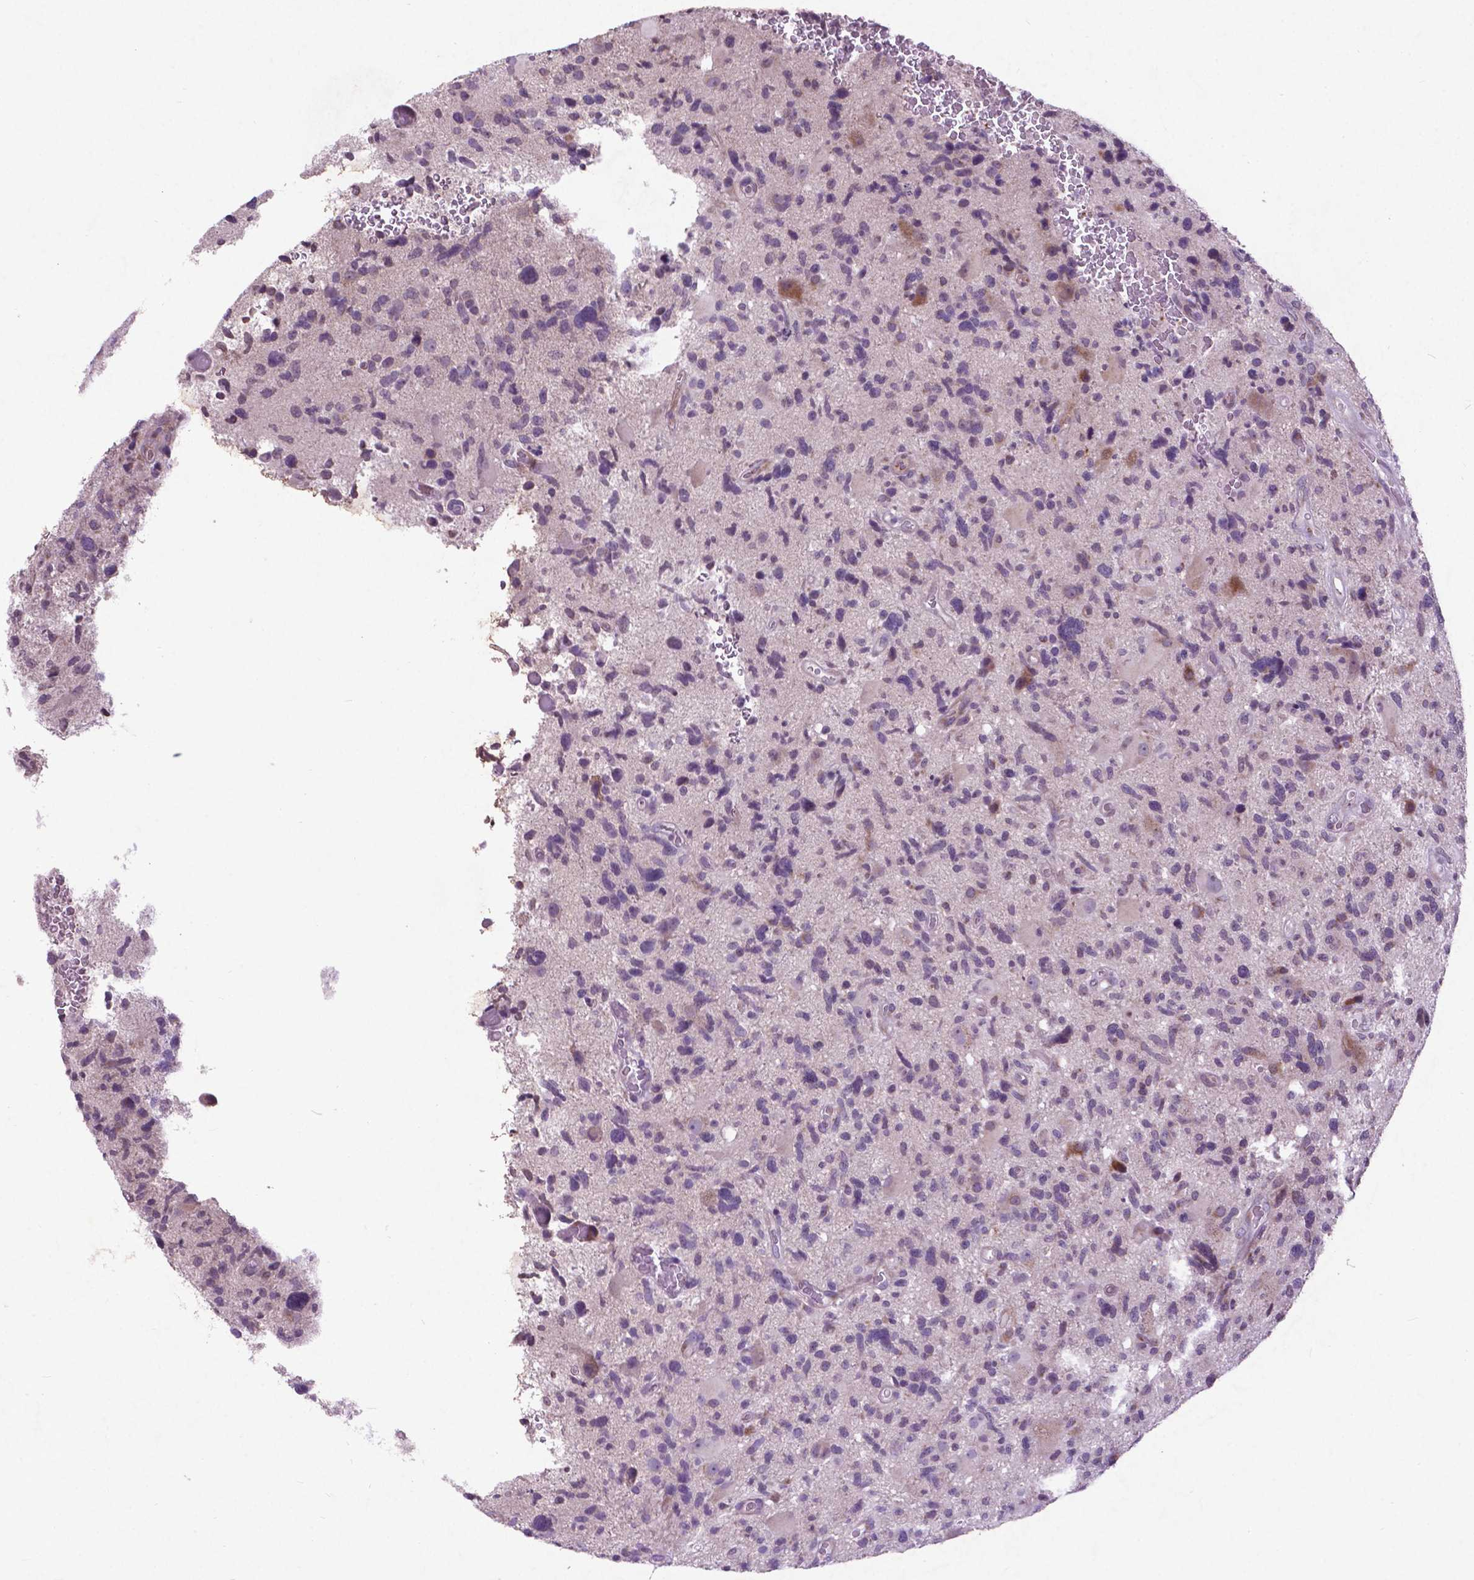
{"staining": {"intensity": "negative", "quantity": "none", "location": "none"}, "tissue": "glioma", "cell_type": "Tumor cells", "image_type": "cancer", "snomed": [{"axis": "morphology", "description": "Glioma, malignant, High grade"}, {"axis": "topography", "description": "Brain"}], "caption": "Human glioma stained for a protein using immunohistochemistry (IHC) reveals no positivity in tumor cells.", "gene": "ATG4D", "patient": {"sex": "male", "age": 49}}